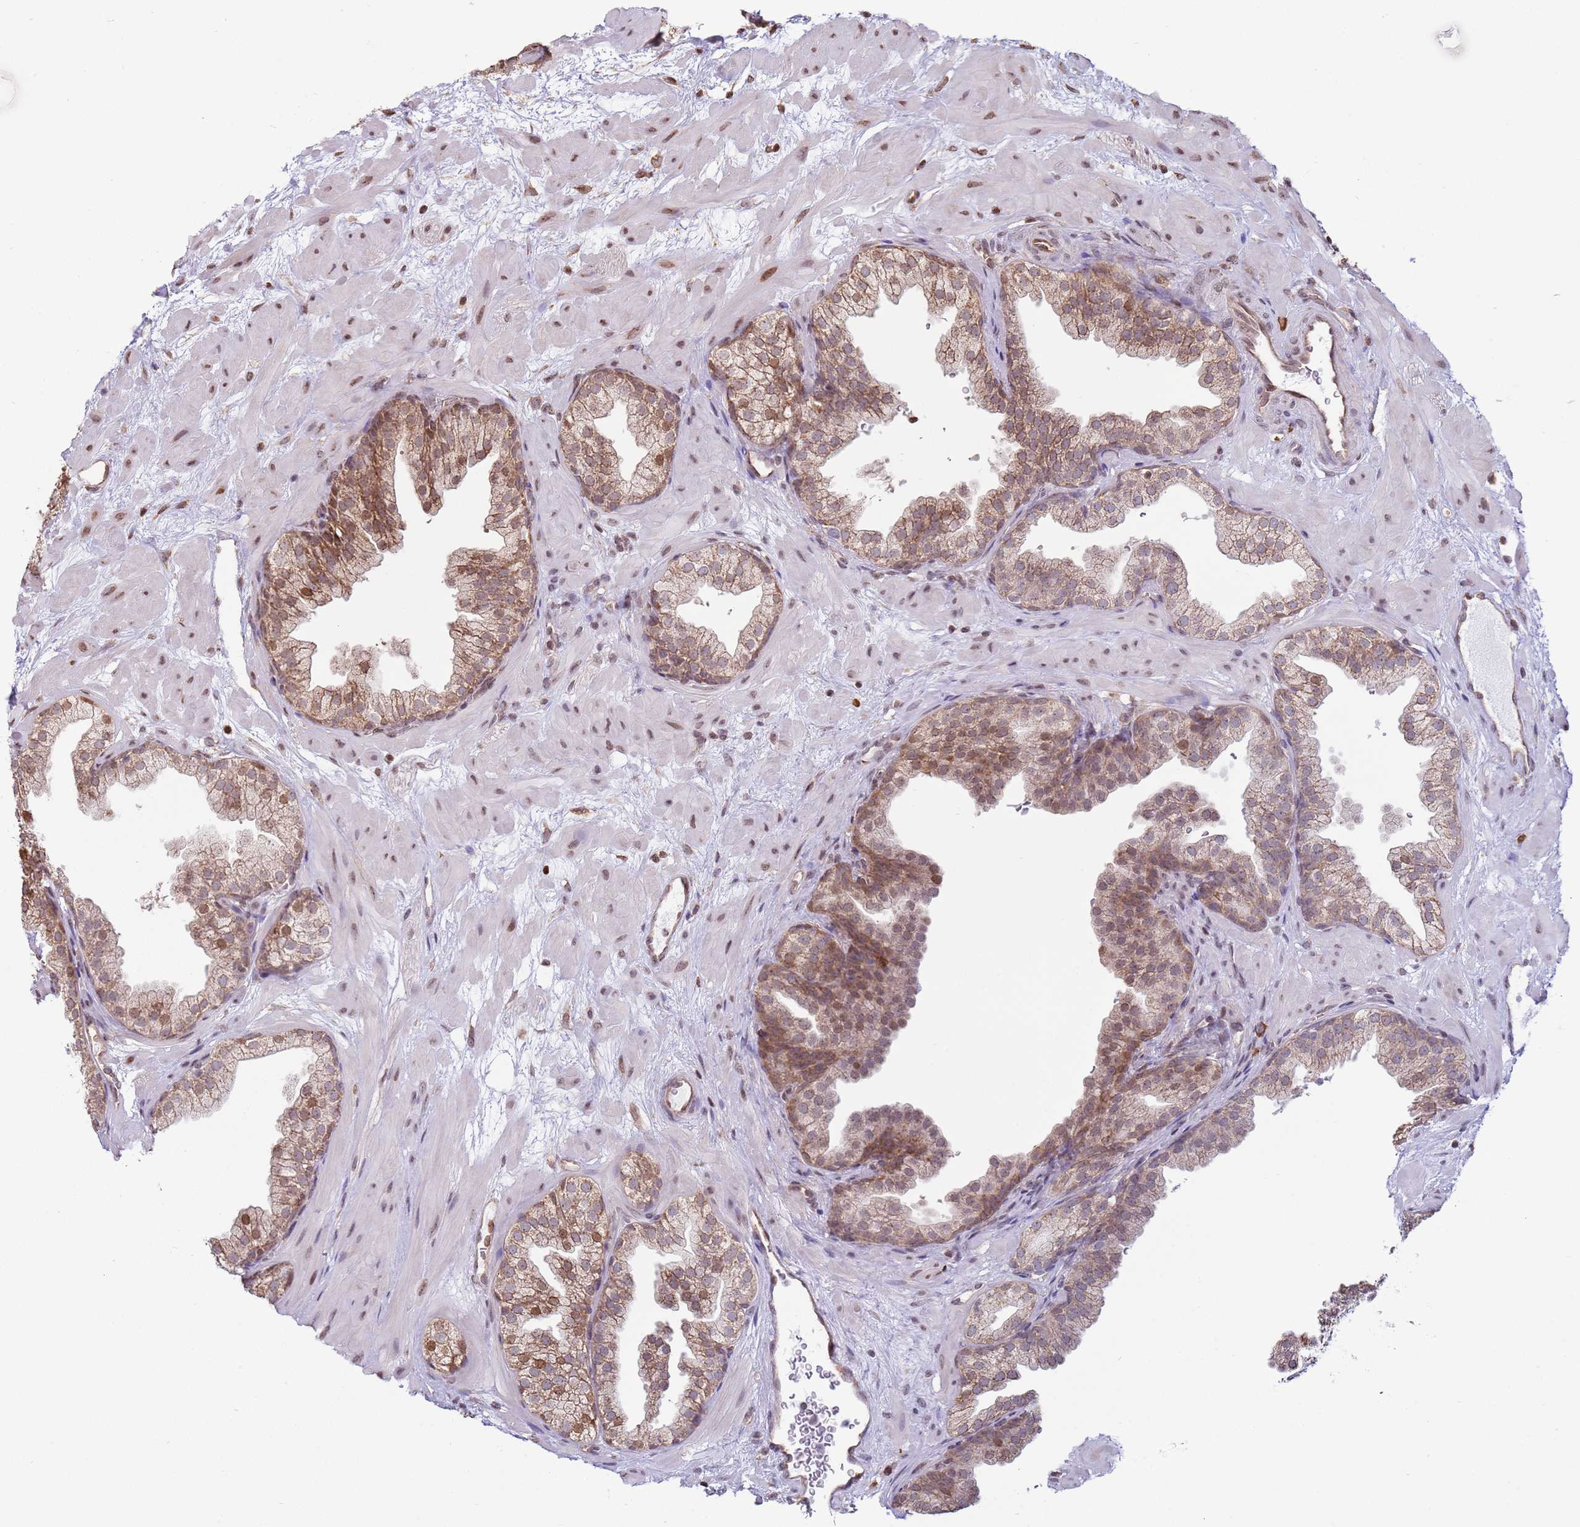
{"staining": {"intensity": "moderate", "quantity": ">75%", "location": "cytoplasmic/membranous,nuclear"}, "tissue": "prostate", "cell_type": "Glandular cells", "image_type": "normal", "snomed": [{"axis": "morphology", "description": "Normal tissue, NOS"}, {"axis": "topography", "description": "Prostate"}], "caption": "Immunohistochemistry (IHC) photomicrograph of benign prostate stained for a protein (brown), which reveals medium levels of moderate cytoplasmic/membranous,nuclear expression in about >75% of glandular cells.", "gene": "SCAF1", "patient": {"sex": "male", "age": 37}}